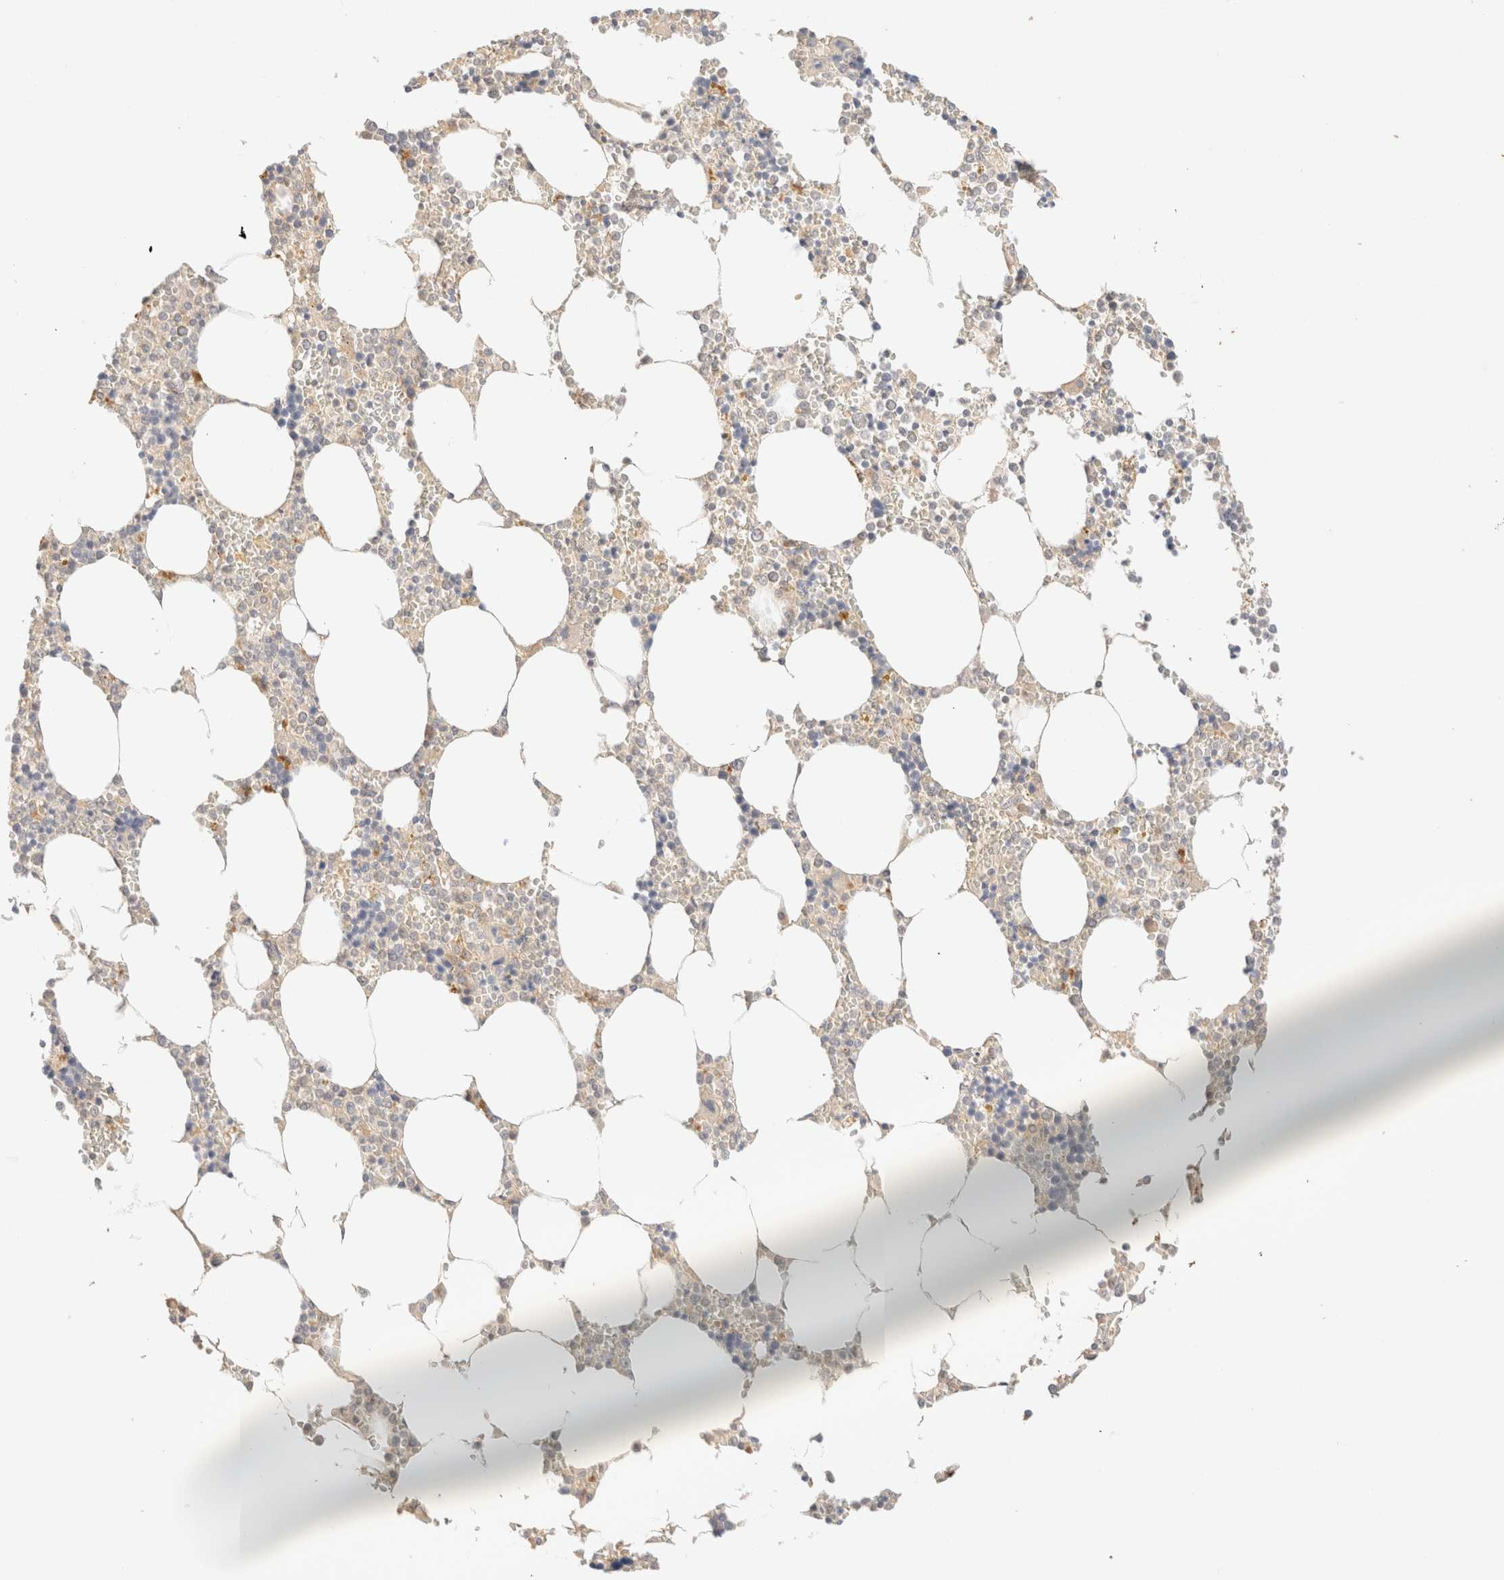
{"staining": {"intensity": "negative", "quantity": "none", "location": "none"}, "tissue": "bone marrow", "cell_type": "Hematopoietic cells", "image_type": "normal", "snomed": [{"axis": "morphology", "description": "Normal tissue, NOS"}, {"axis": "topography", "description": "Bone marrow"}], "caption": "Human bone marrow stained for a protein using immunohistochemistry (IHC) demonstrates no staining in hematopoietic cells.", "gene": "SARM1", "patient": {"sex": "male", "age": 70}}